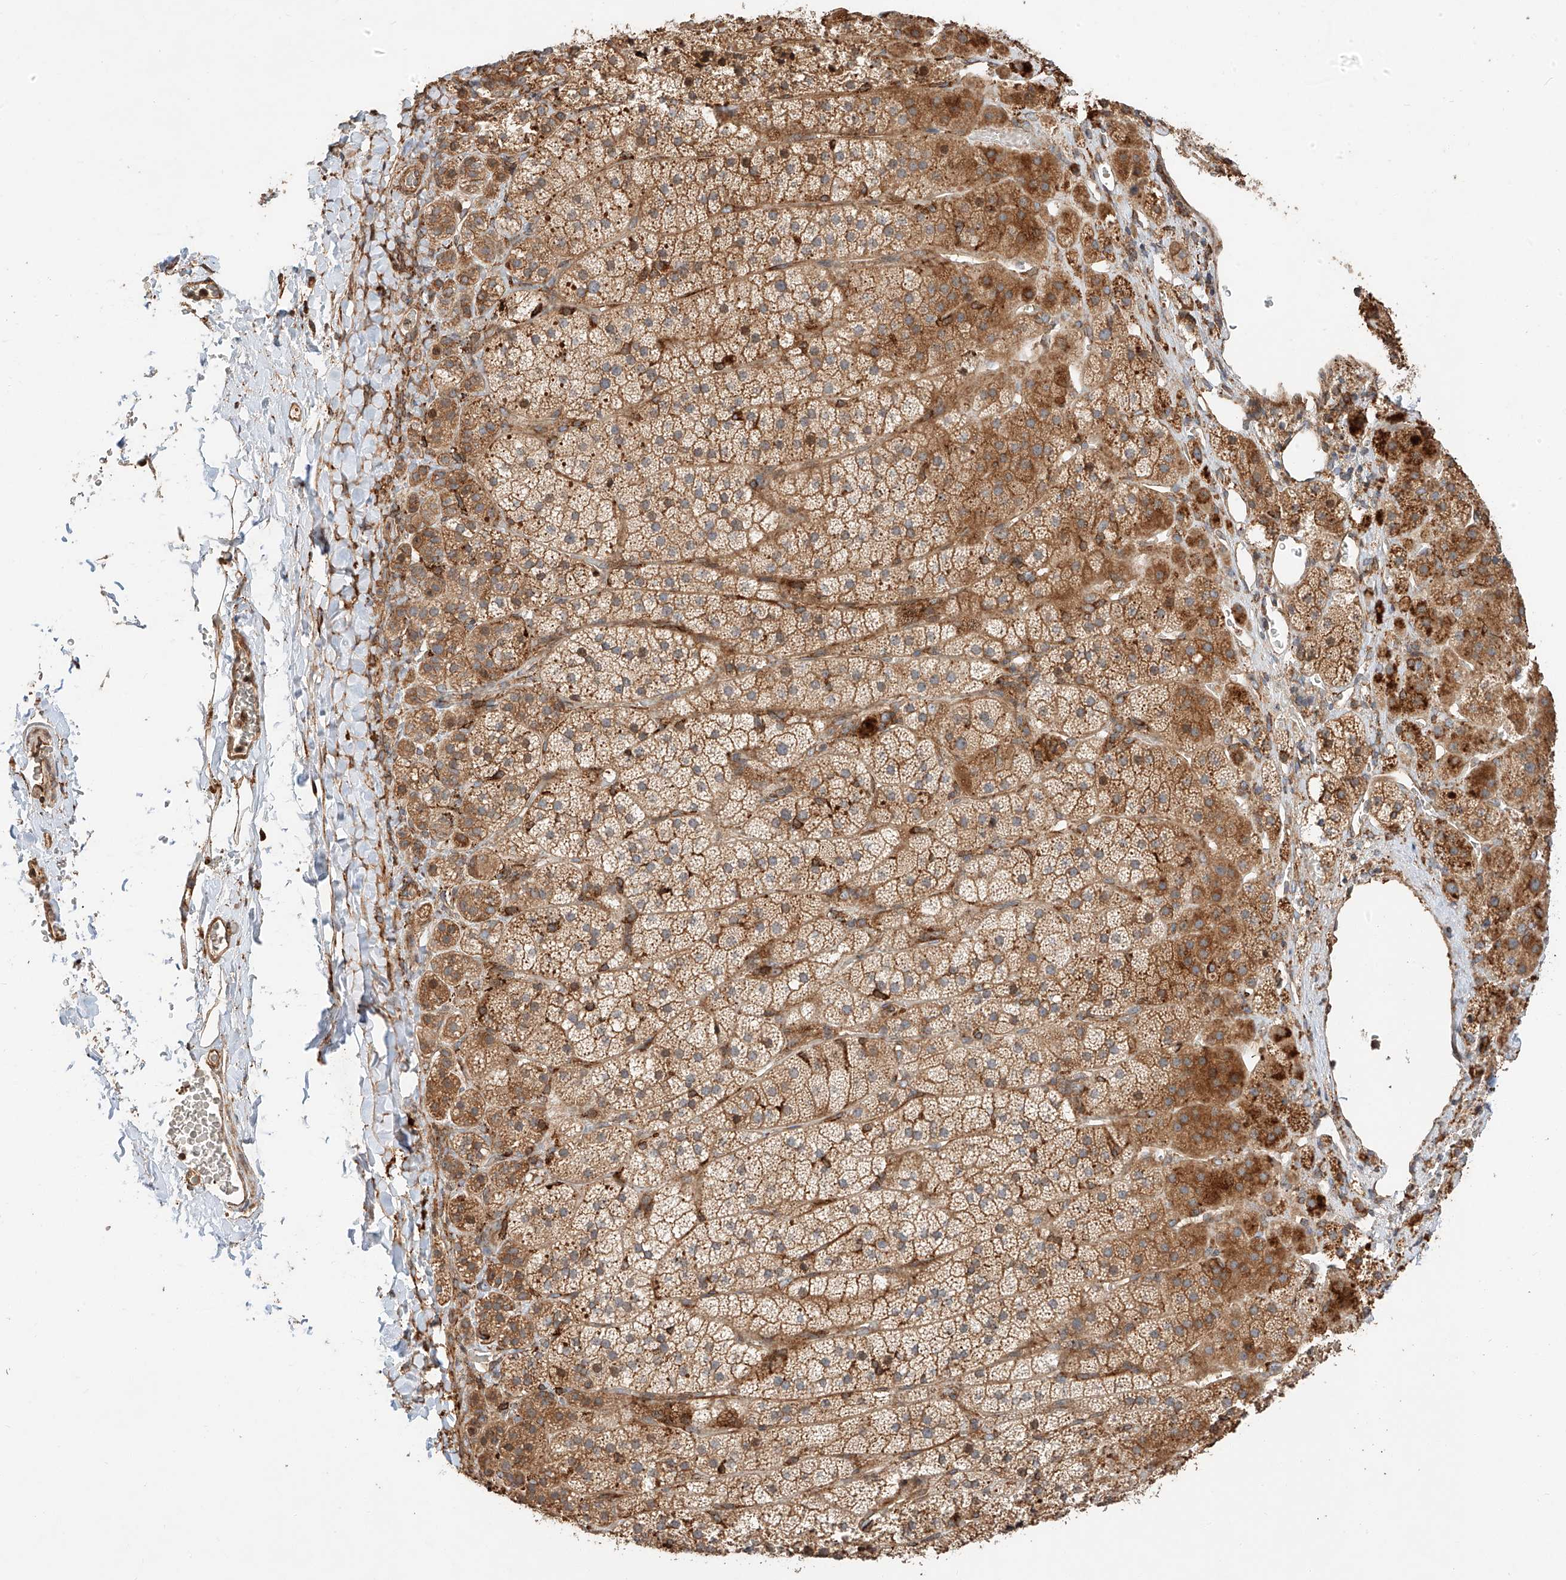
{"staining": {"intensity": "strong", "quantity": ">75%", "location": "cytoplasmic/membranous"}, "tissue": "adrenal gland", "cell_type": "Glandular cells", "image_type": "normal", "snomed": [{"axis": "morphology", "description": "Normal tissue, NOS"}, {"axis": "topography", "description": "Adrenal gland"}], "caption": "Immunohistochemical staining of benign adrenal gland demonstrates >75% levels of strong cytoplasmic/membranous protein positivity in about >75% of glandular cells.", "gene": "ZNF84", "patient": {"sex": "female", "age": 44}}